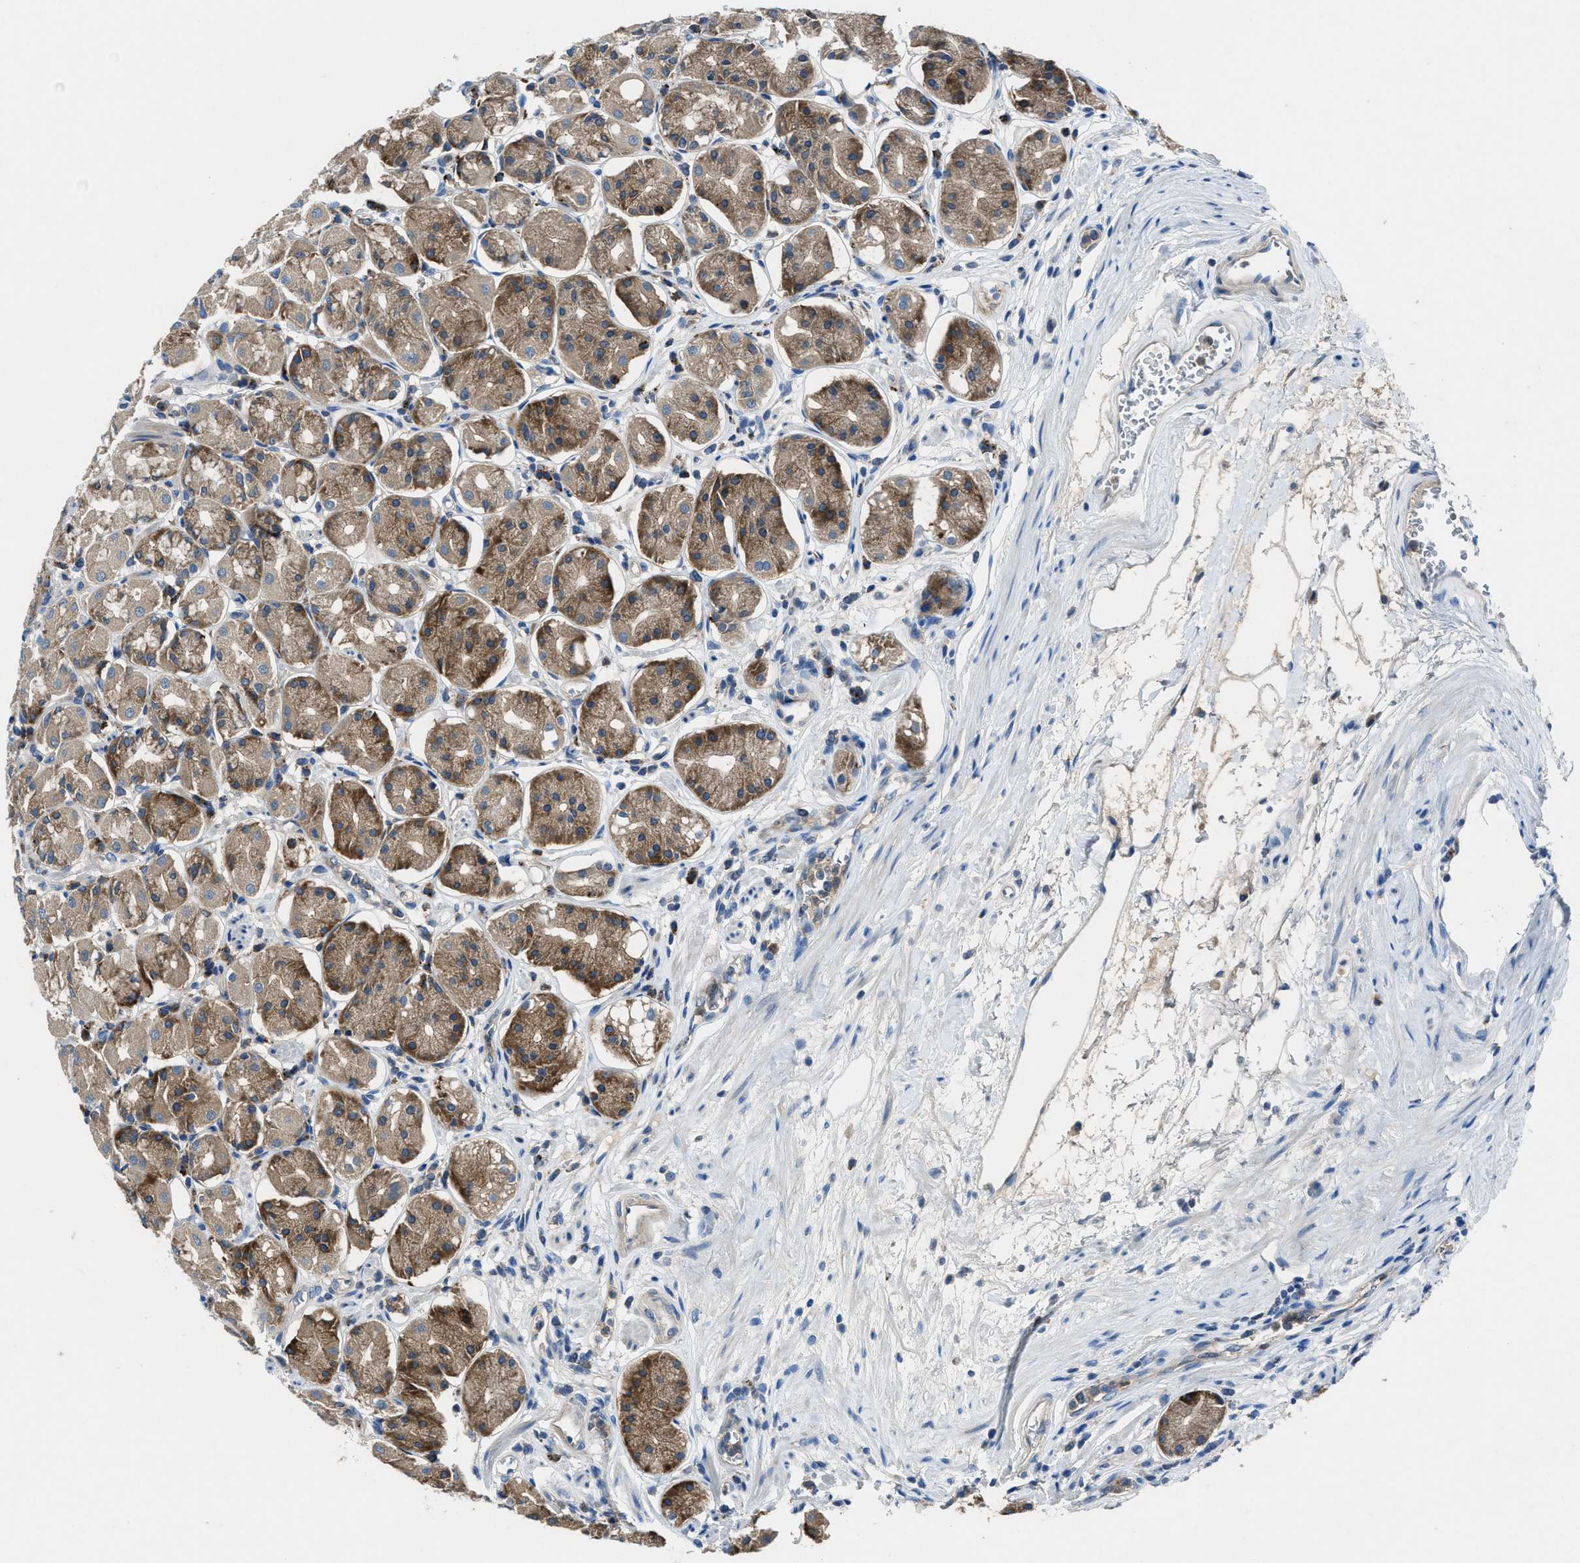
{"staining": {"intensity": "moderate", "quantity": ">75%", "location": "cytoplasmic/membranous"}, "tissue": "stomach", "cell_type": "Glandular cells", "image_type": "normal", "snomed": [{"axis": "morphology", "description": "Normal tissue, NOS"}, {"axis": "topography", "description": "Stomach"}, {"axis": "topography", "description": "Stomach, lower"}], "caption": "The photomicrograph shows staining of unremarkable stomach, revealing moderate cytoplasmic/membranous protein expression (brown color) within glandular cells.", "gene": "MAP3K20", "patient": {"sex": "female", "age": 56}}